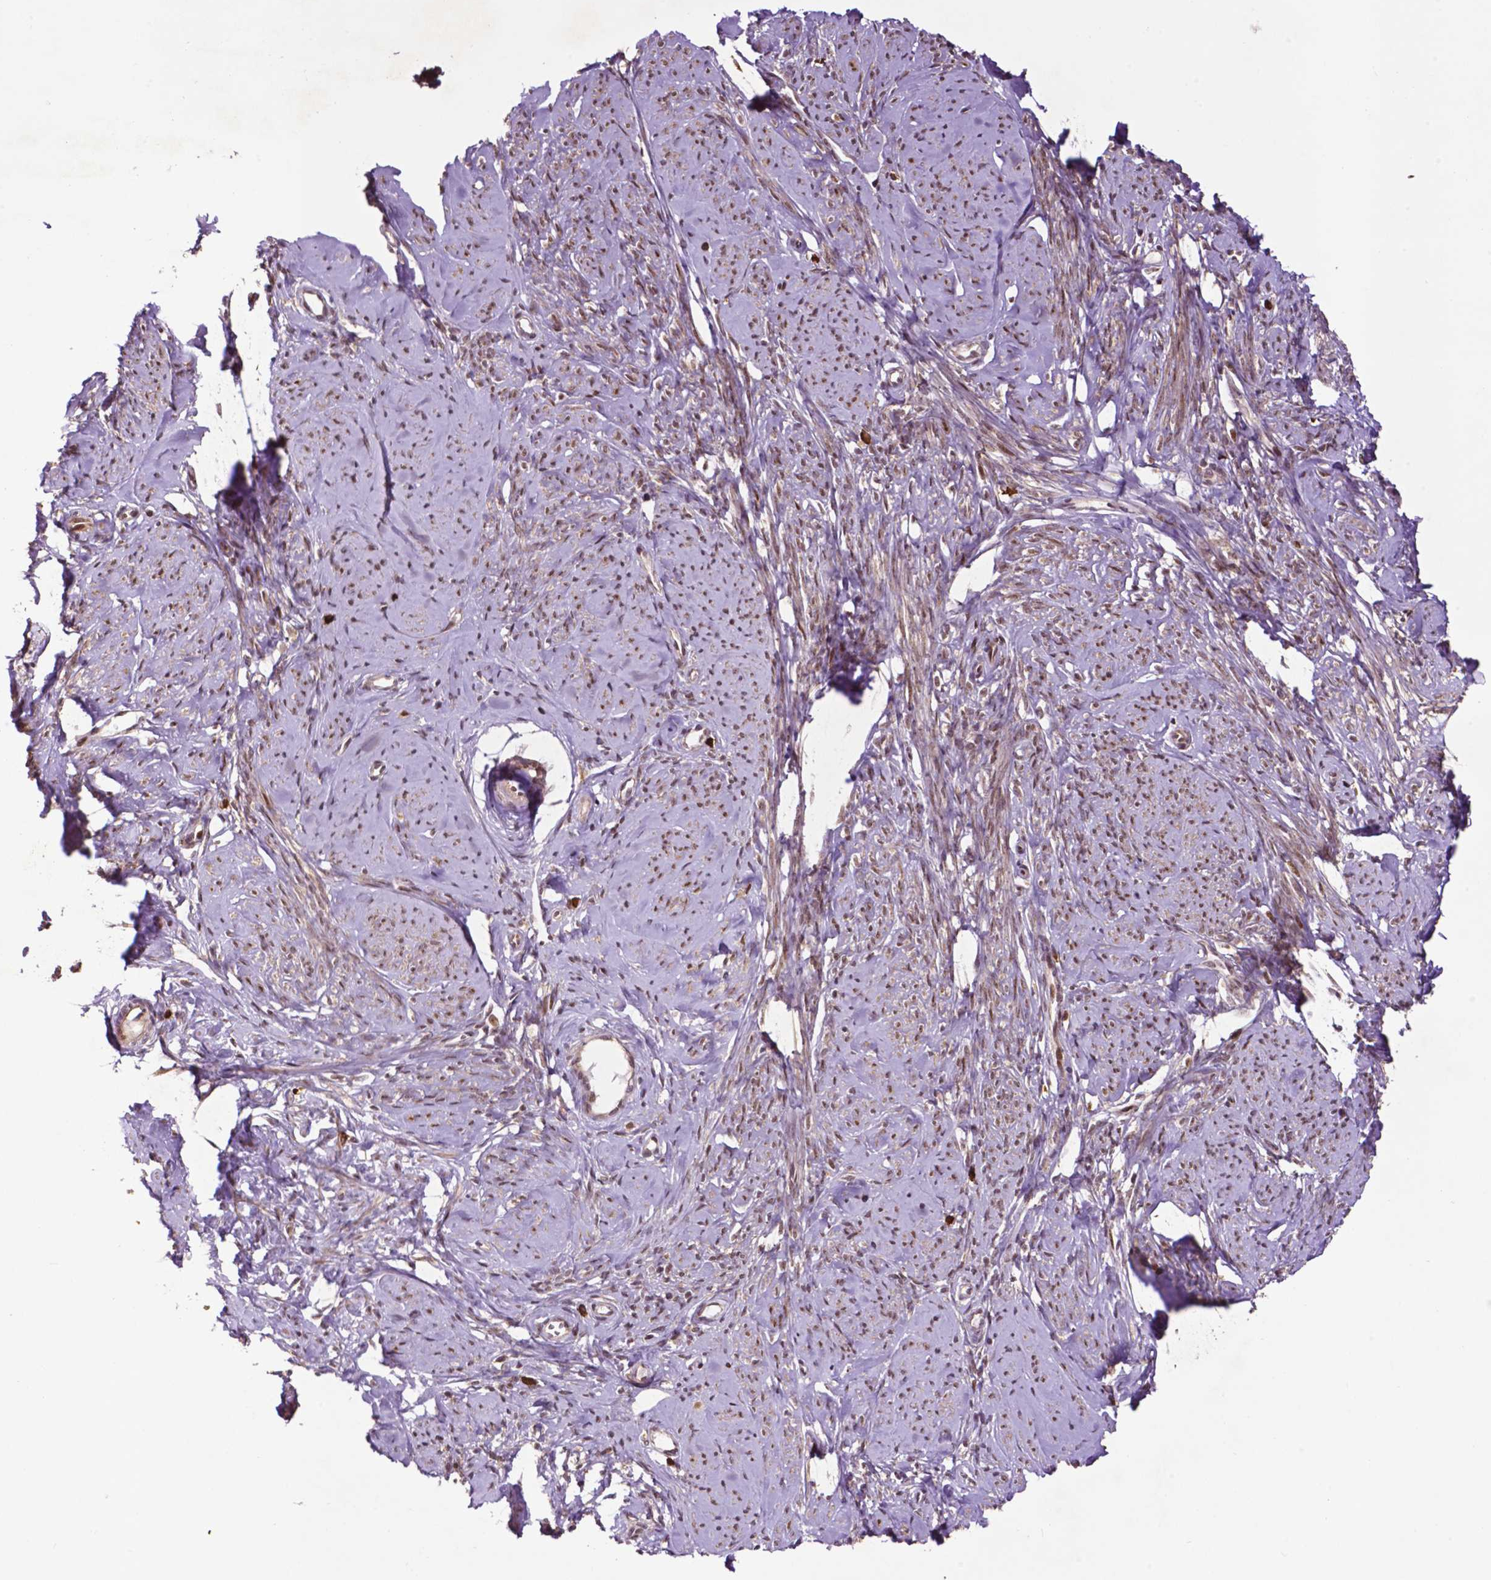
{"staining": {"intensity": "moderate", "quantity": ">75%", "location": "cytoplasmic/membranous,nuclear"}, "tissue": "smooth muscle", "cell_type": "Smooth muscle cells", "image_type": "normal", "snomed": [{"axis": "morphology", "description": "Normal tissue, NOS"}, {"axis": "topography", "description": "Smooth muscle"}], "caption": "Protein staining of normal smooth muscle shows moderate cytoplasmic/membranous,nuclear staining in about >75% of smooth muscle cells.", "gene": "TMX2", "patient": {"sex": "female", "age": 48}}